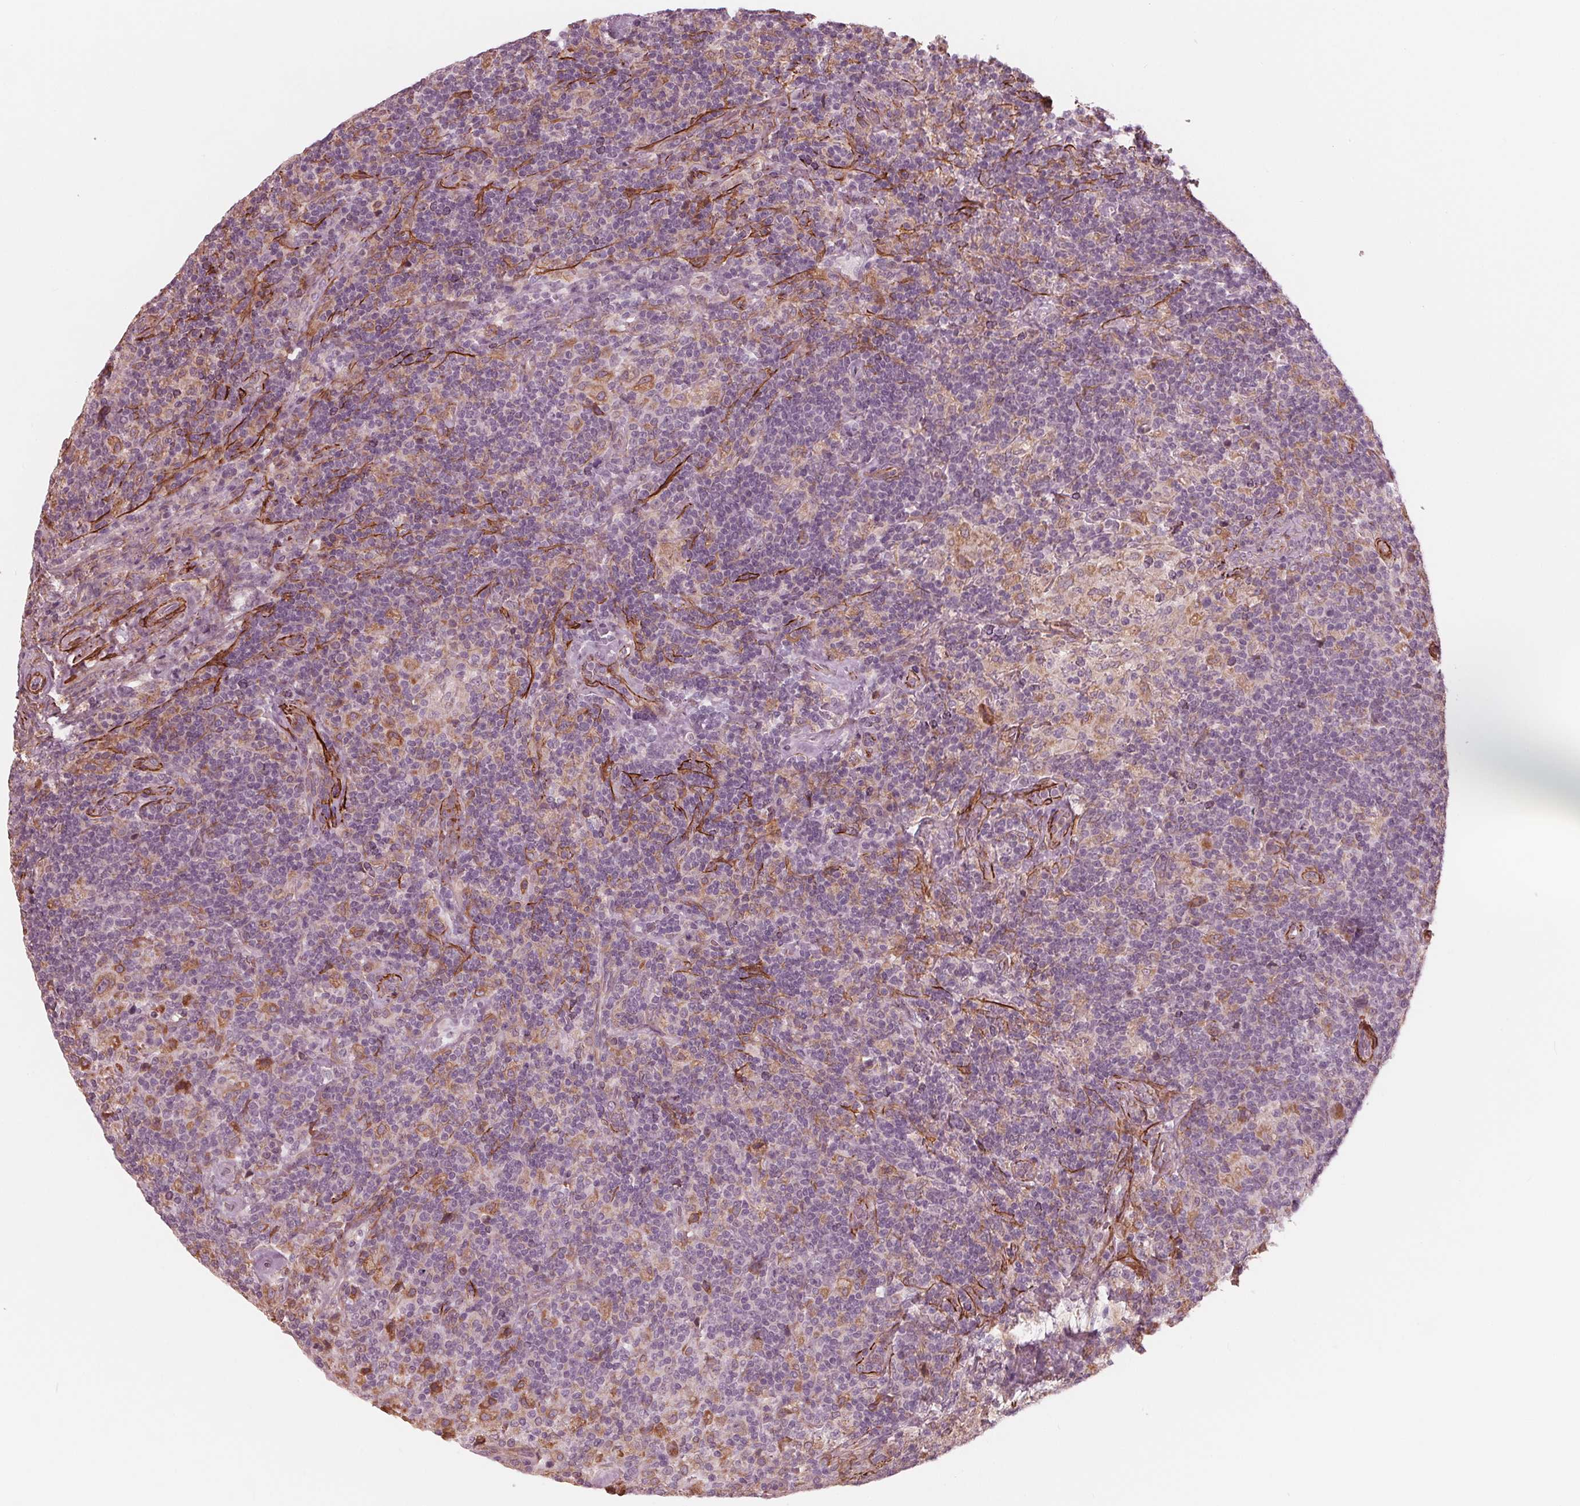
{"staining": {"intensity": "negative", "quantity": "none", "location": "none"}, "tissue": "lymphoma", "cell_type": "Tumor cells", "image_type": "cancer", "snomed": [{"axis": "morphology", "description": "Hodgkin's disease, NOS"}, {"axis": "topography", "description": "Lymph node"}], "caption": "This is an immunohistochemistry histopathology image of human lymphoma. There is no expression in tumor cells.", "gene": "MIER3", "patient": {"sex": "male", "age": 70}}